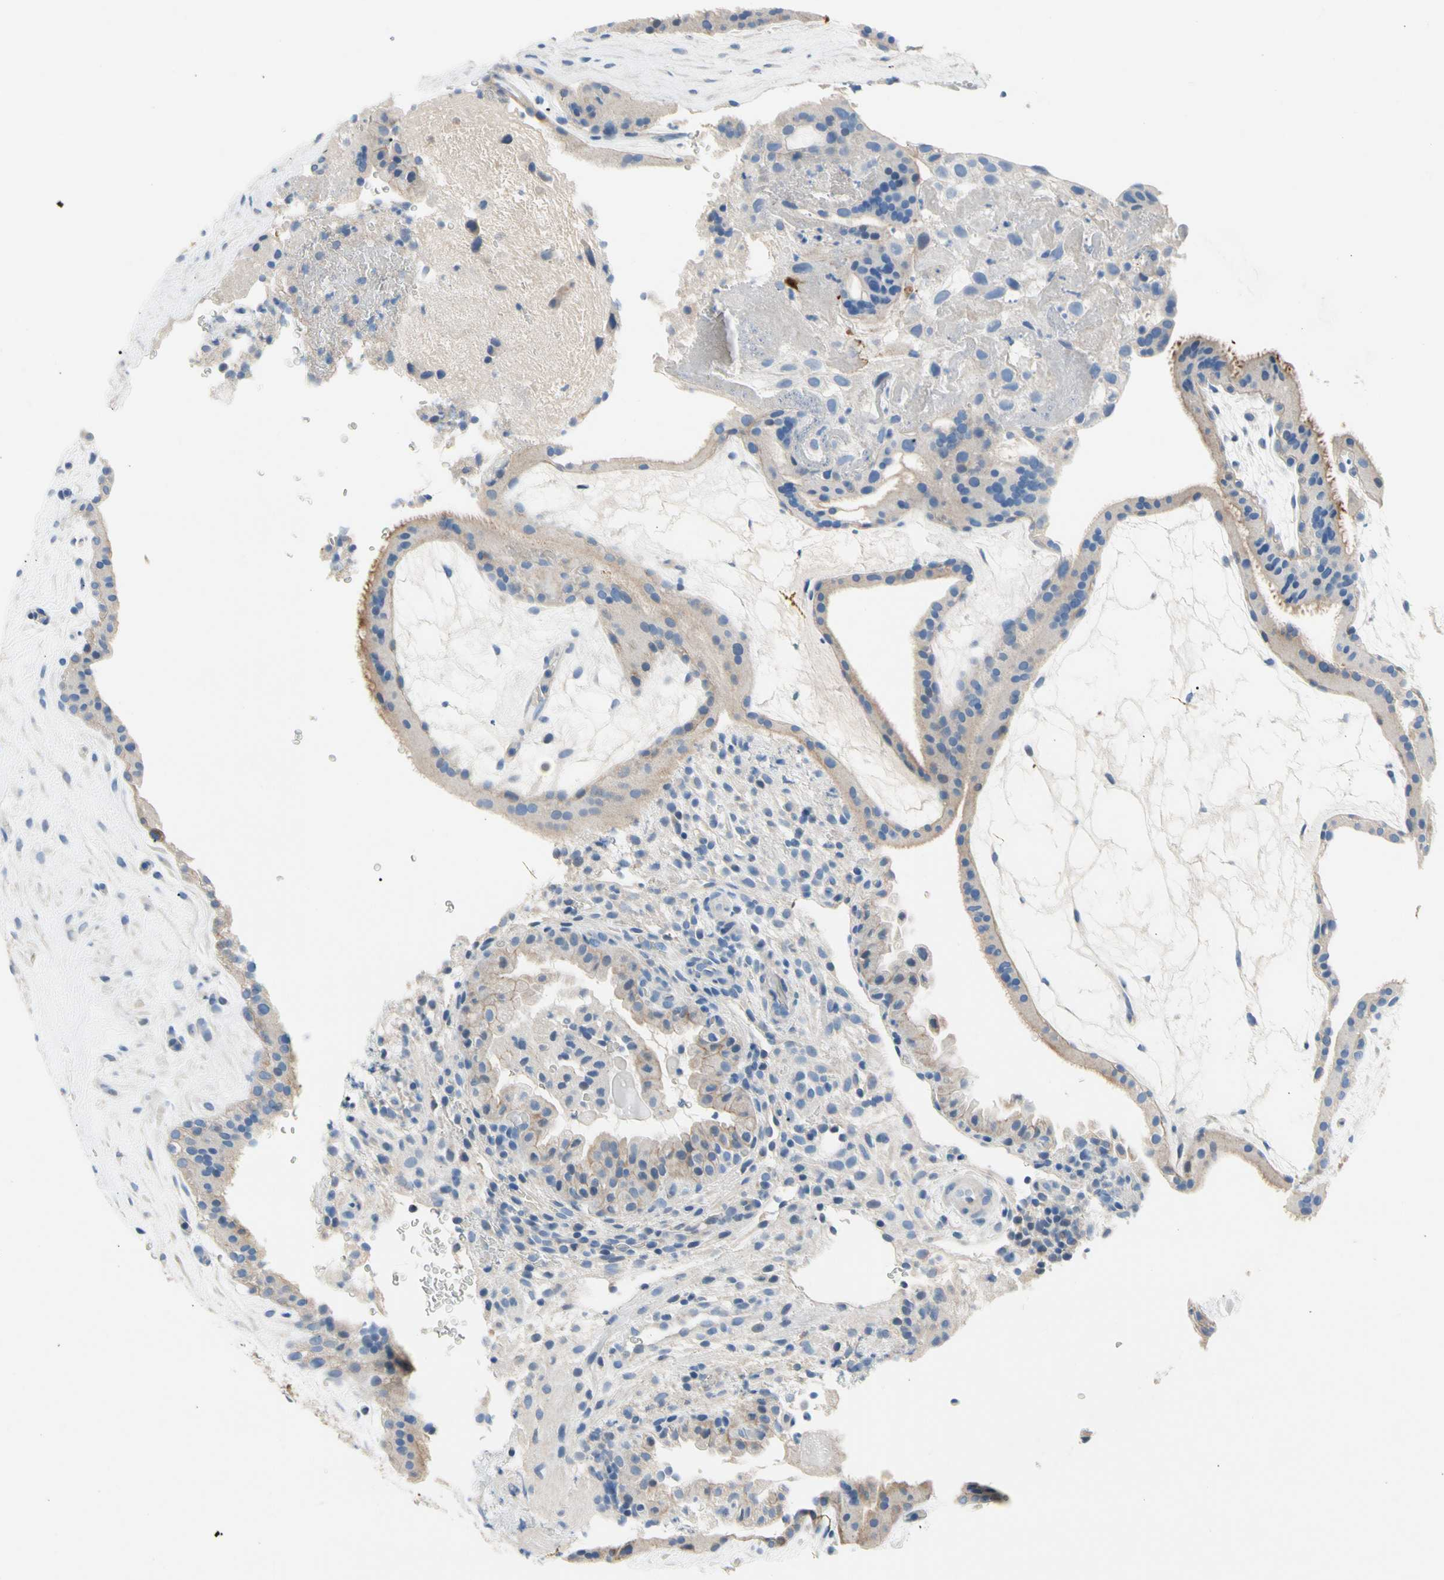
{"staining": {"intensity": "negative", "quantity": "none", "location": "none"}, "tissue": "placenta", "cell_type": "Decidual cells", "image_type": "normal", "snomed": [{"axis": "morphology", "description": "Normal tissue, NOS"}, {"axis": "topography", "description": "Placenta"}], "caption": "Immunohistochemistry image of normal human placenta stained for a protein (brown), which reveals no expression in decidual cells.", "gene": "CA14", "patient": {"sex": "female", "age": 19}}